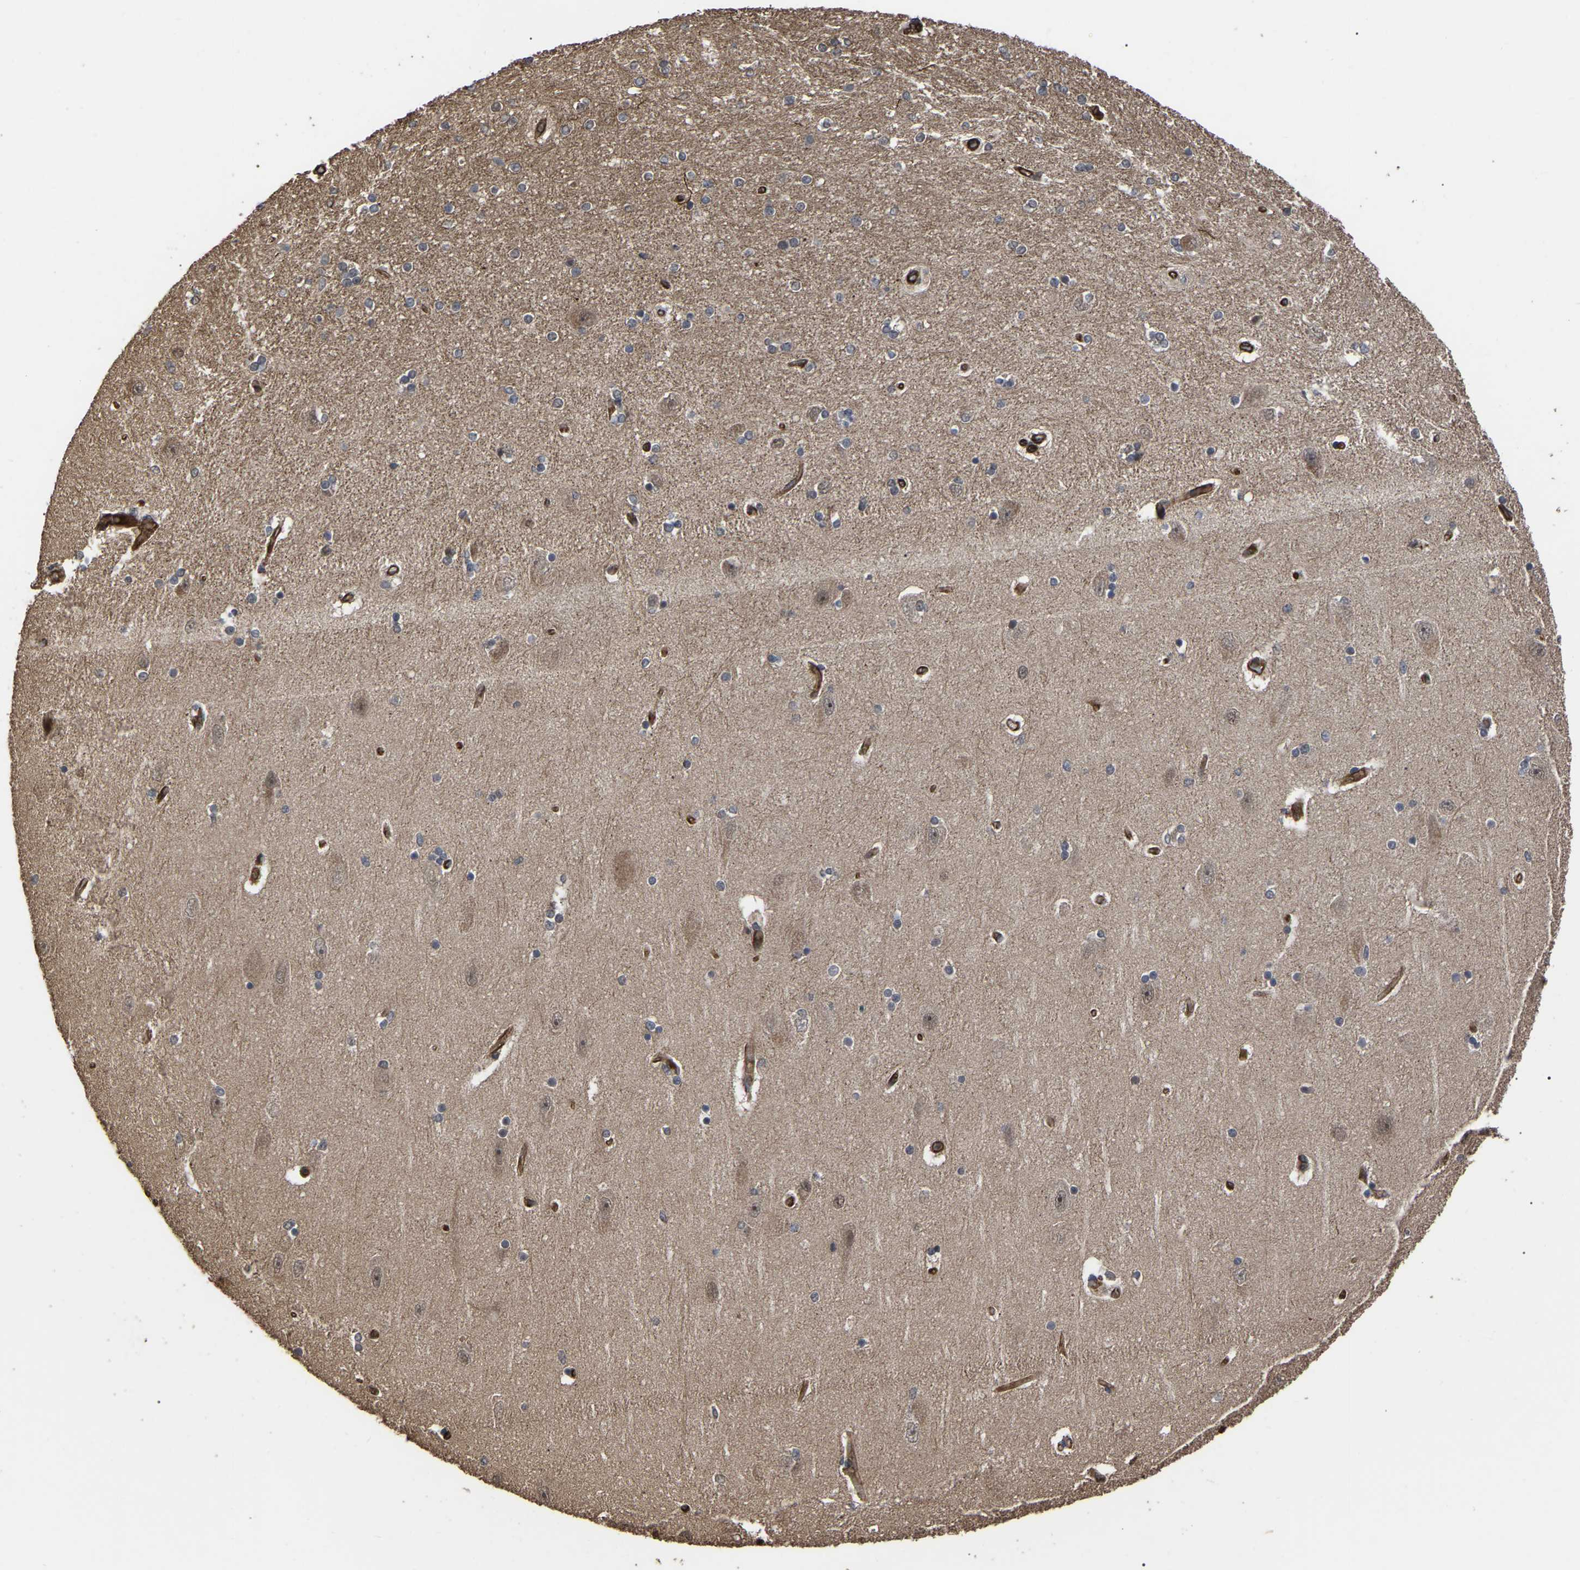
{"staining": {"intensity": "negative", "quantity": "none", "location": "none"}, "tissue": "hippocampus", "cell_type": "Glial cells", "image_type": "normal", "snomed": [{"axis": "morphology", "description": "Normal tissue, NOS"}, {"axis": "topography", "description": "Hippocampus"}], "caption": "Micrograph shows no protein staining in glial cells of normal hippocampus. (Stains: DAB immunohistochemistry (IHC) with hematoxylin counter stain, Microscopy: brightfield microscopy at high magnification).", "gene": "FAM161B", "patient": {"sex": "female", "age": 54}}